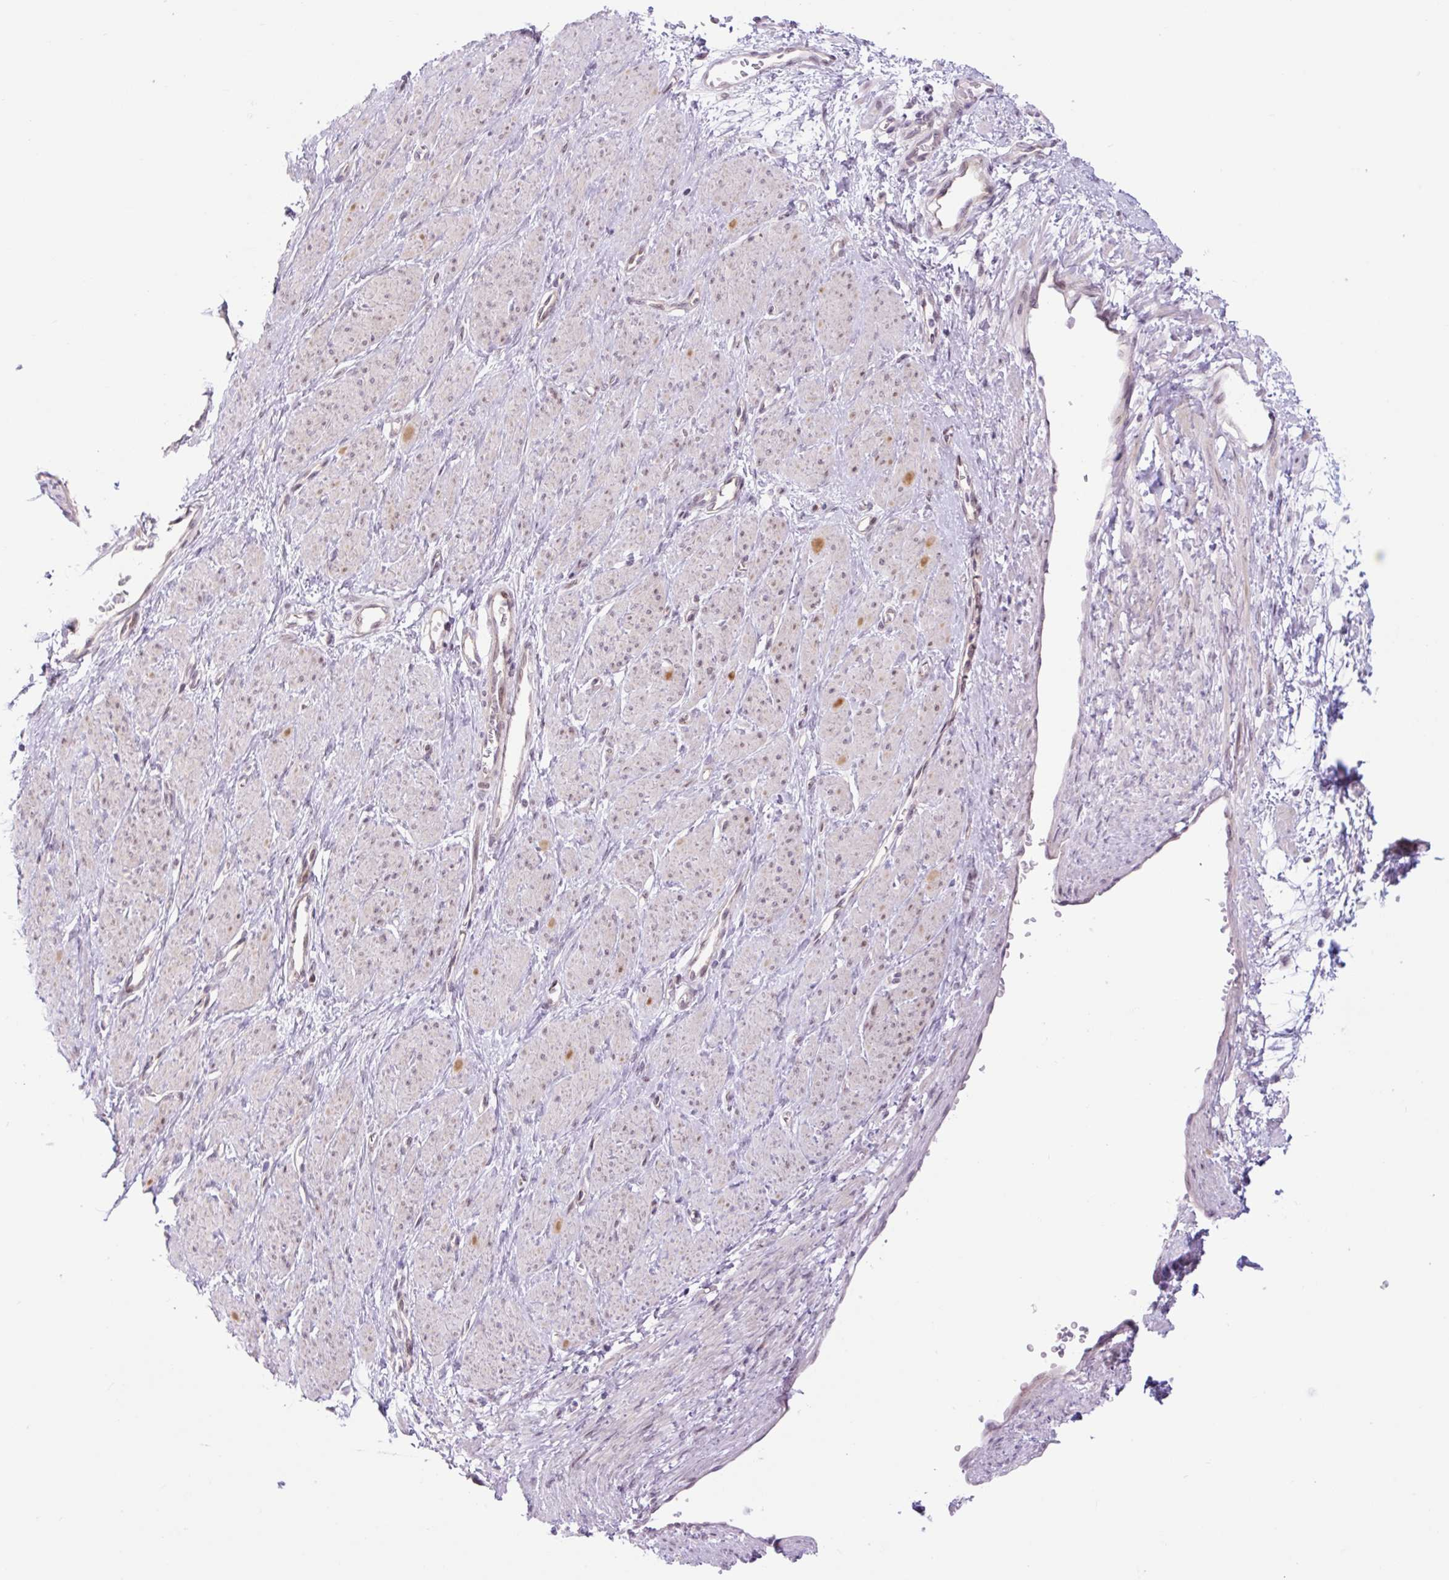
{"staining": {"intensity": "weak", "quantity": "<25%", "location": "nuclear"}, "tissue": "smooth muscle", "cell_type": "Smooth muscle cells", "image_type": "normal", "snomed": [{"axis": "morphology", "description": "Normal tissue, NOS"}, {"axis": "topography", "description": "Smooth muscle"}, {"axis": "topography", "description": "Uterus"}], "caption": "A micrograph of smooth muscle stained for a protein demonstrates no brown staining in smooth muscle cells. (DAB (3,3'-diaminobenzidine) immunohistochemistry, high magnification).", "gene": "ICE1", "patient": {"sex": "female", "age": 39}}